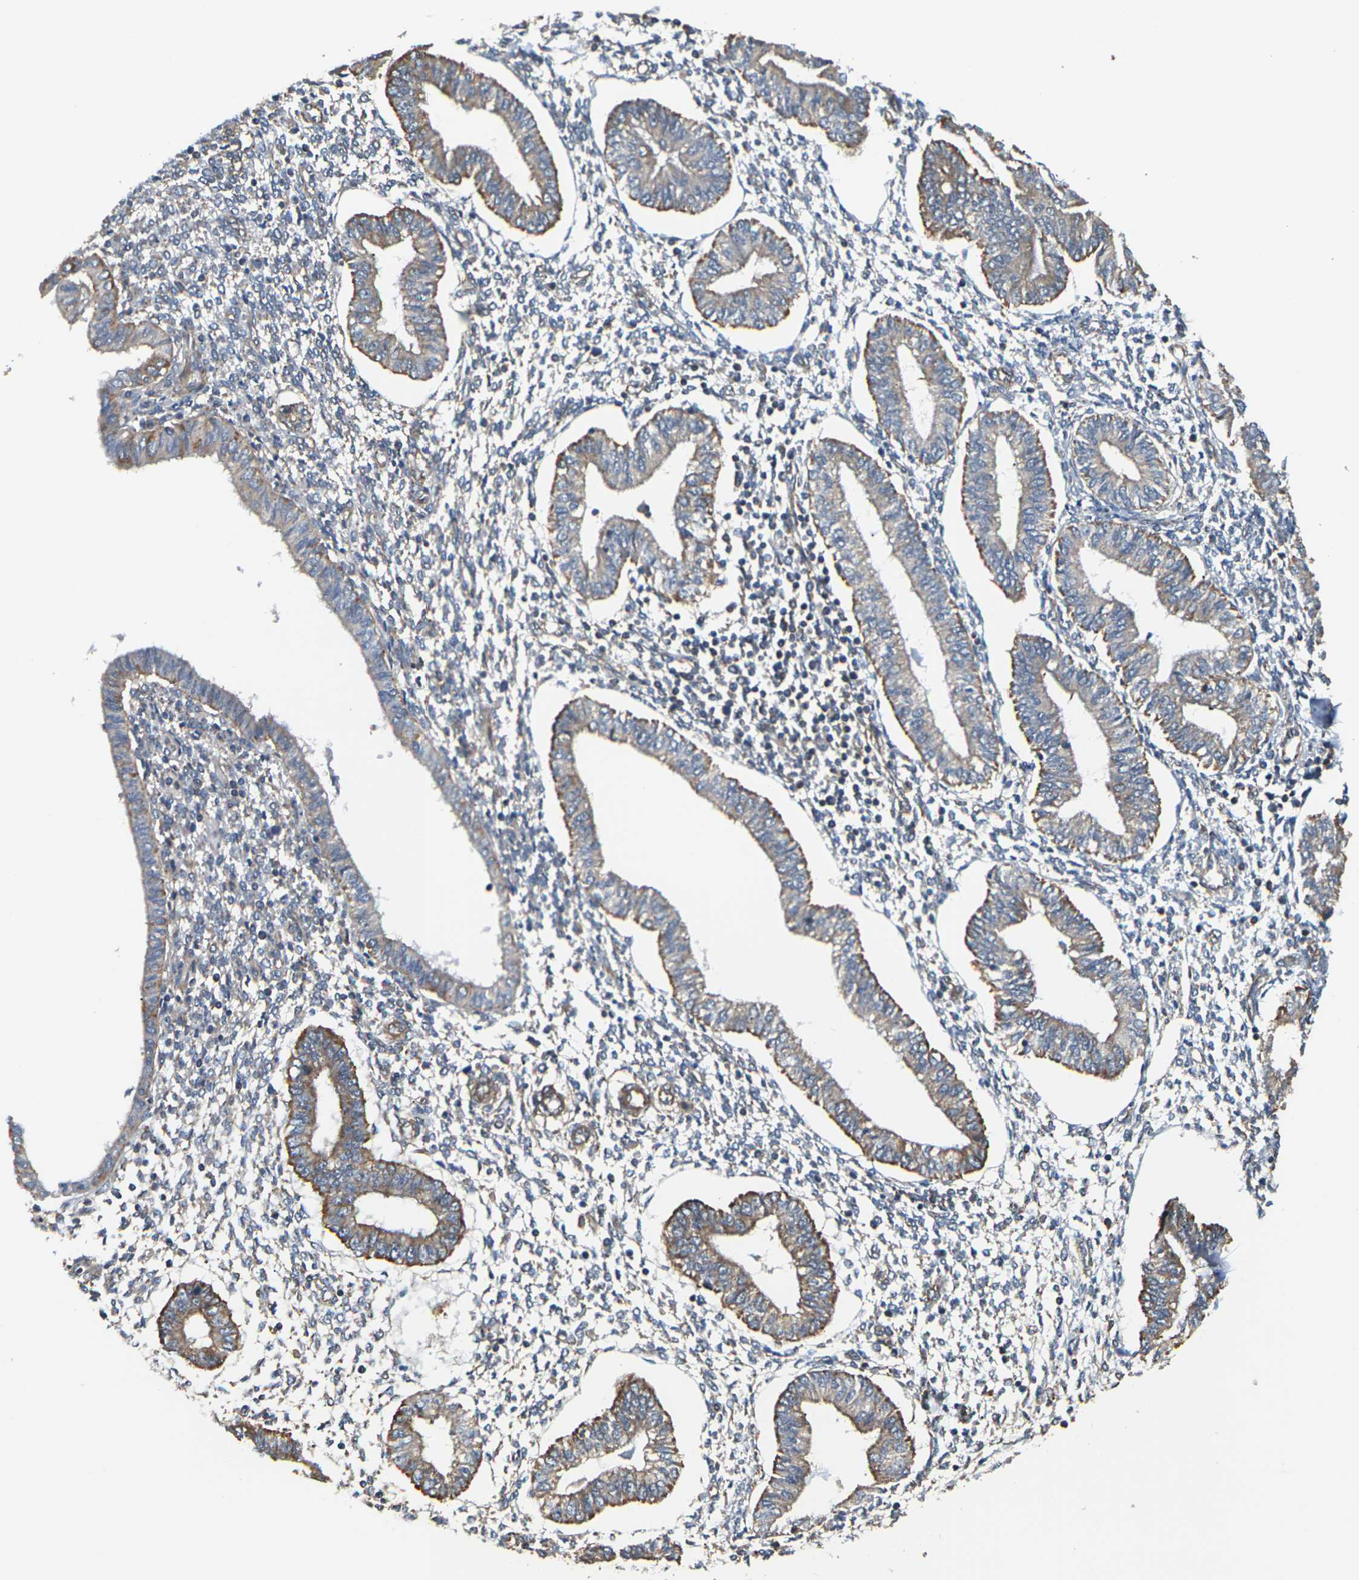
{"staining": {"intensity": "moderate", "quantity": "<25%", "location": "cytoplasmic/membranous"}, "tissue": "endometrium", "cell_type": "Cells in endometrial stroma", "image_type": "normal", "snomed": [{"axis": "morphology", "description": "Normal tissue, NOS"}, {"axis": "topography", "description": "Endometrium"}], "caption": "Protein expression analysis of benign endometrium exhibits moderate cytoplasmic/membranous positivity in approximately <25% of cells in endometrial stroma.", "gene": "PCDHB4", "patient": {"sex": "female", "age": 50}}